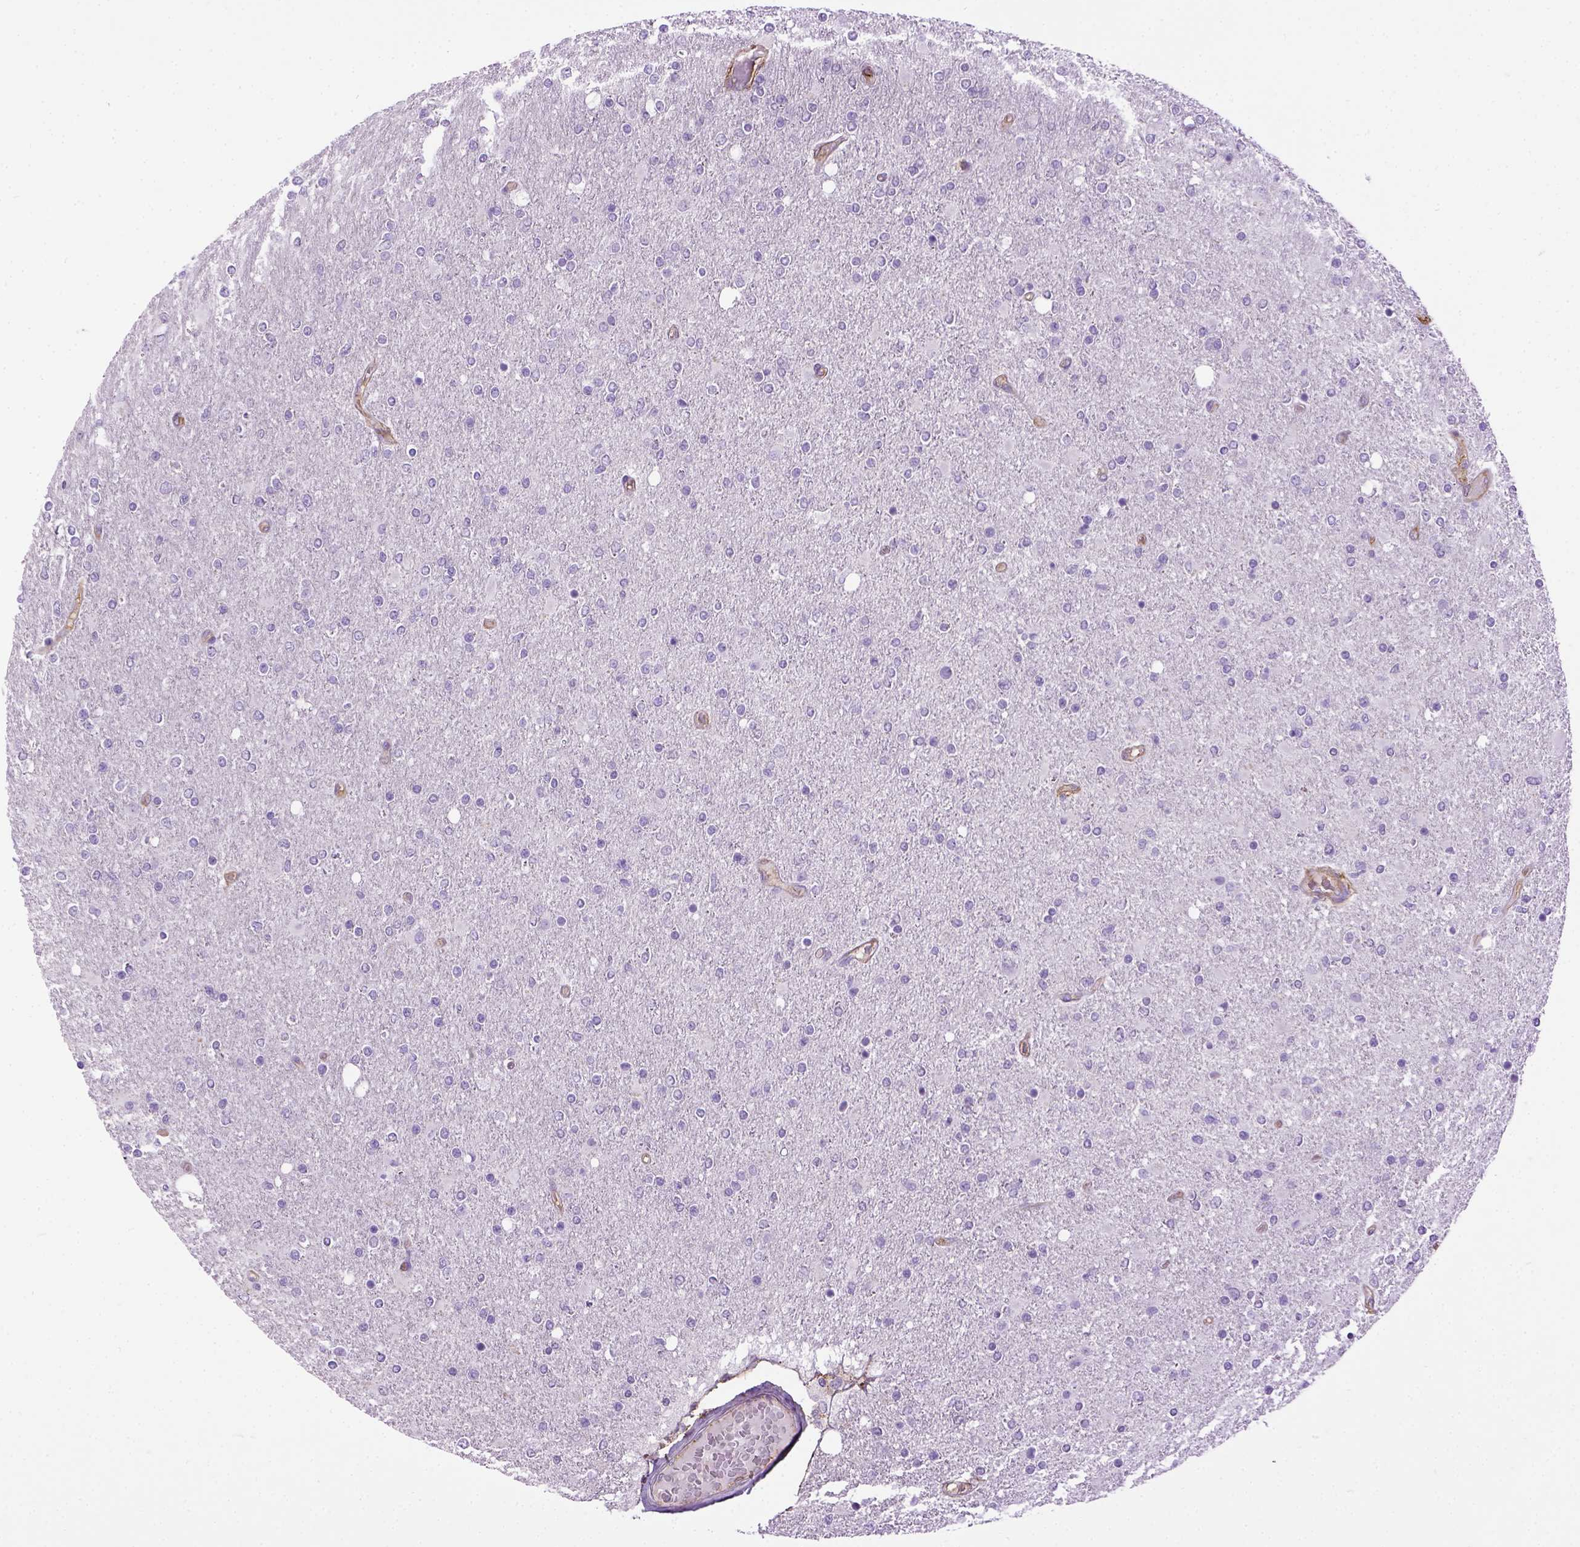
{"staining": {"intensity": "negative", "quantity": "none", "location": "none"}, "tissue": "glioma", "cell_type": "Tumor cells", "image_type": "cancer", "snomed": [{"axis": "morphology", "description": "Glioma, malignant, High grade"}, {"axis": "topography", "description": "Cerebral cortex"}], "caption": "High-grade glioma (malignant) was stained to show a protein in brown. There is no significant staining in tumor cells.", "gene": "ENG", "patient": {"sex": "male", "age": 70}}